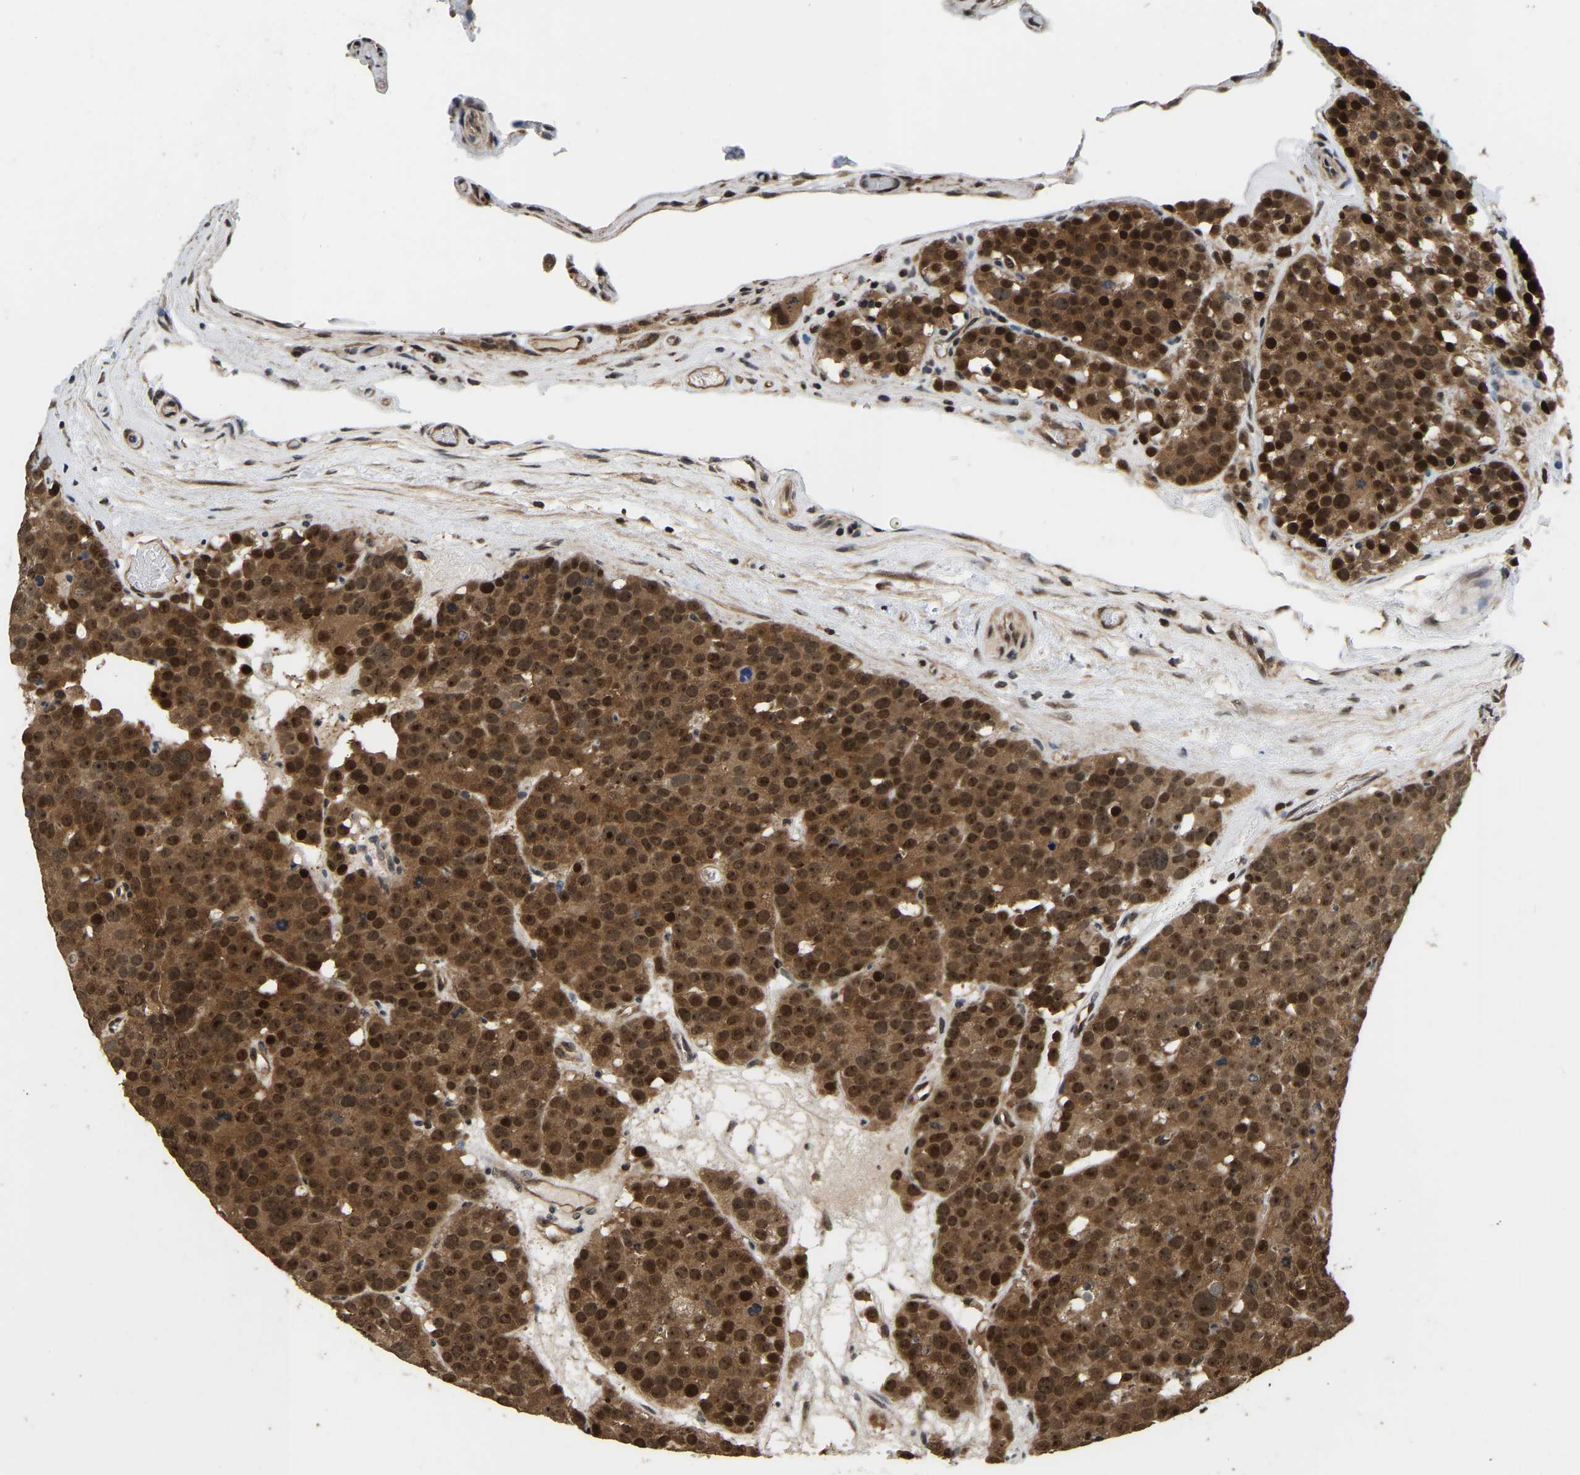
{"staining": {"intensity": "strong", "quantity": ">75%", "location": "cytoplasmic/membranous,nuclear"}, "tissue": "testis cancer", "cell_type": "Tumor cells", "image_type": "cancer", "snomed": [{"axis": "morphology", "description": "Seminoma, NOS"}, {"axis": "topography", "description": "Testis"}], "caption": "Human testis cancer (seminoma) stained with a brown dye shows strong cytoplasmic/membranous and nuclear positive positivity in about >75% of tumor cells.", "gene": "CIAO1", "patient": {"sex": "male", "age": 71}}